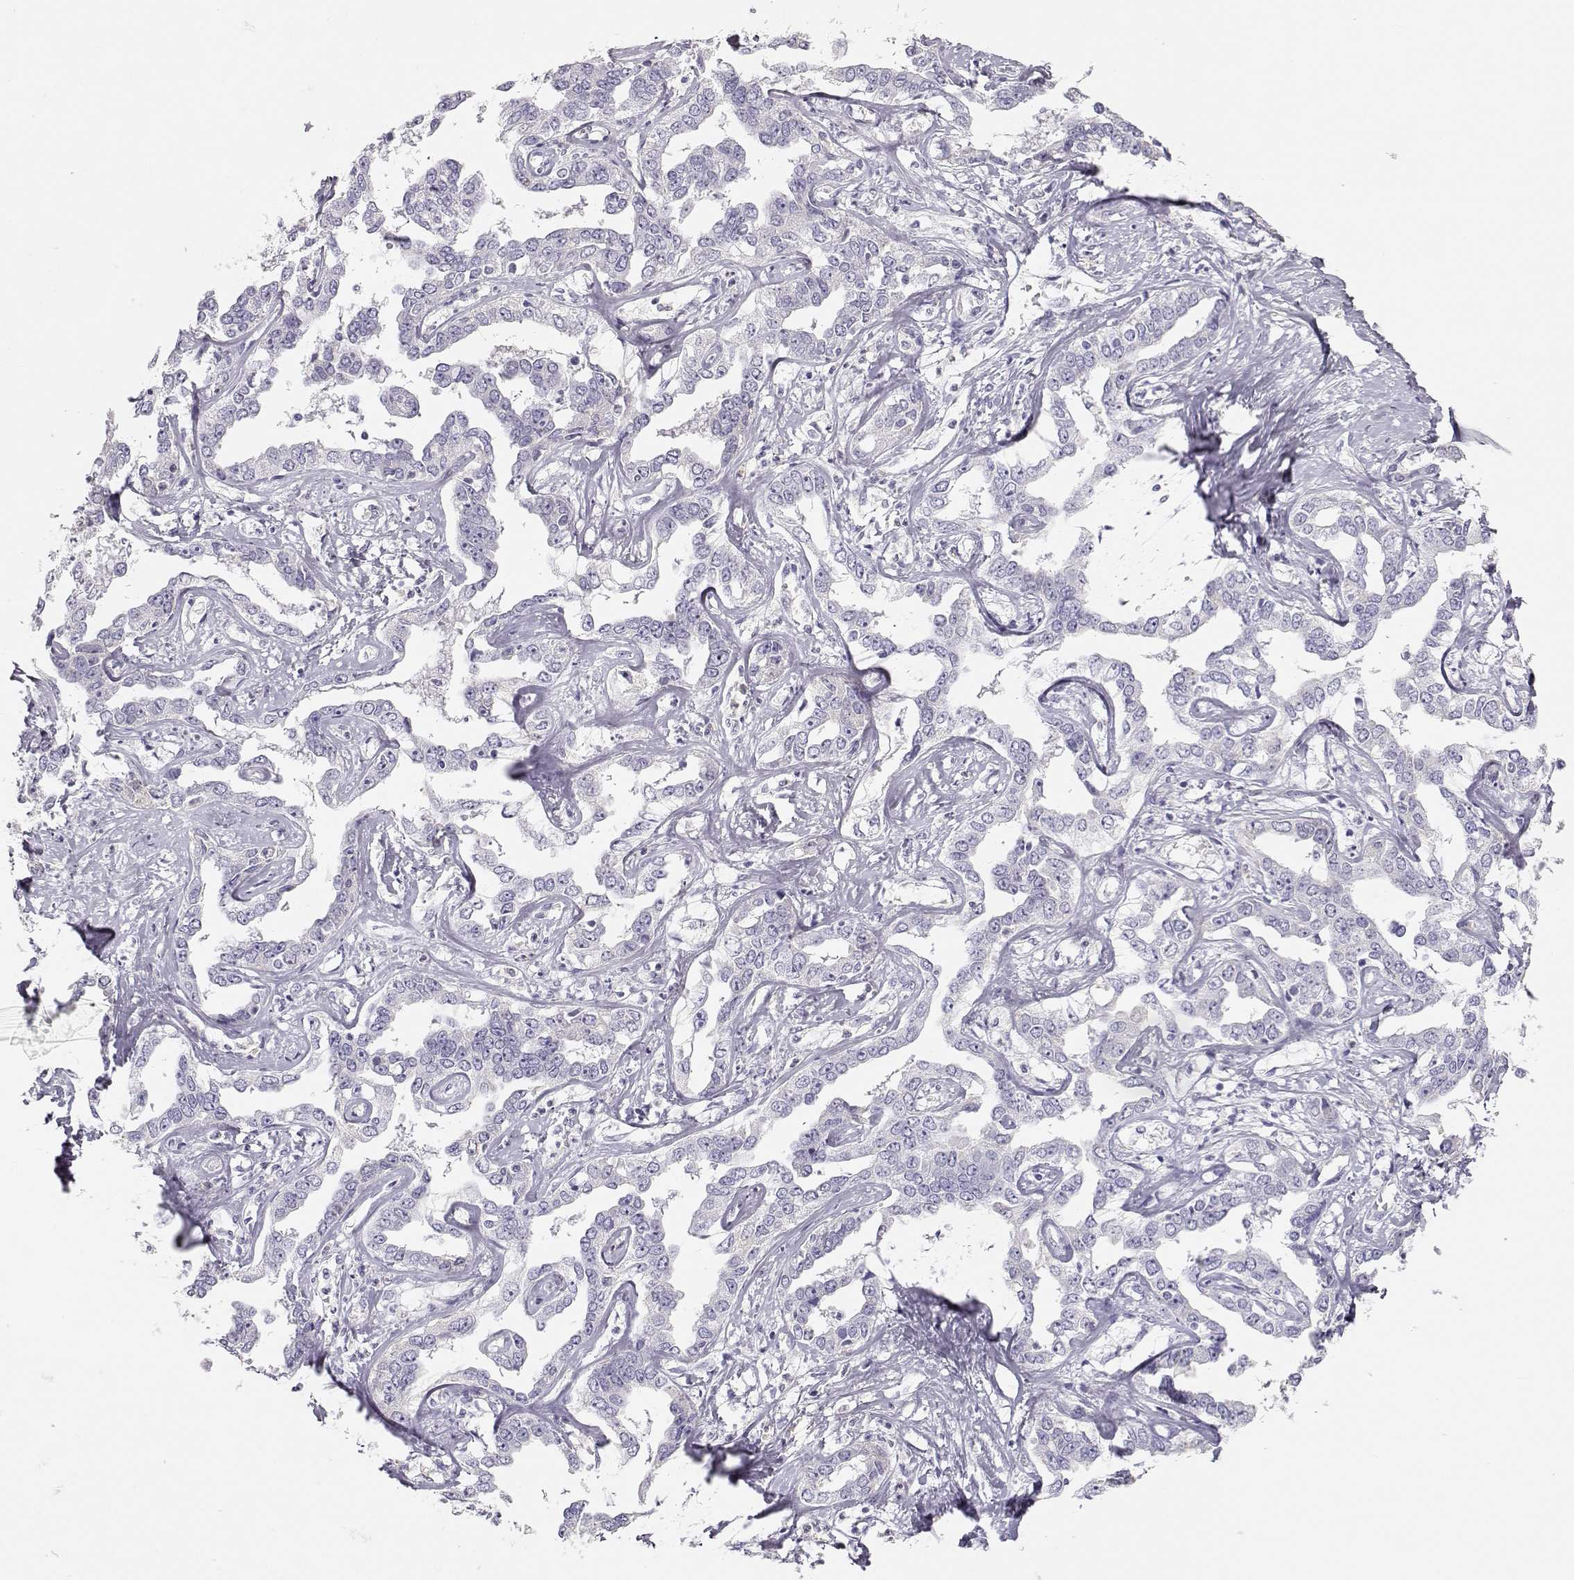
{"staining": {"intensity": "negative", "quantity": "none", "location": "none"}, "tissue": "liver cancer", "cell_type": "Tumor cells", "image_type": "cancer", "snomed": [{"axis": "morphology", "description": "Cholangiocarcinoma"}, {"axis": "topography", "description": "Liver"}], "caption": "Image shows no significant protein staining in tumor cells of liver cancer (cholangiocarcinoma).", "gene": "SLCO6A1", "patient": {"sex": "male", "age": 59}}